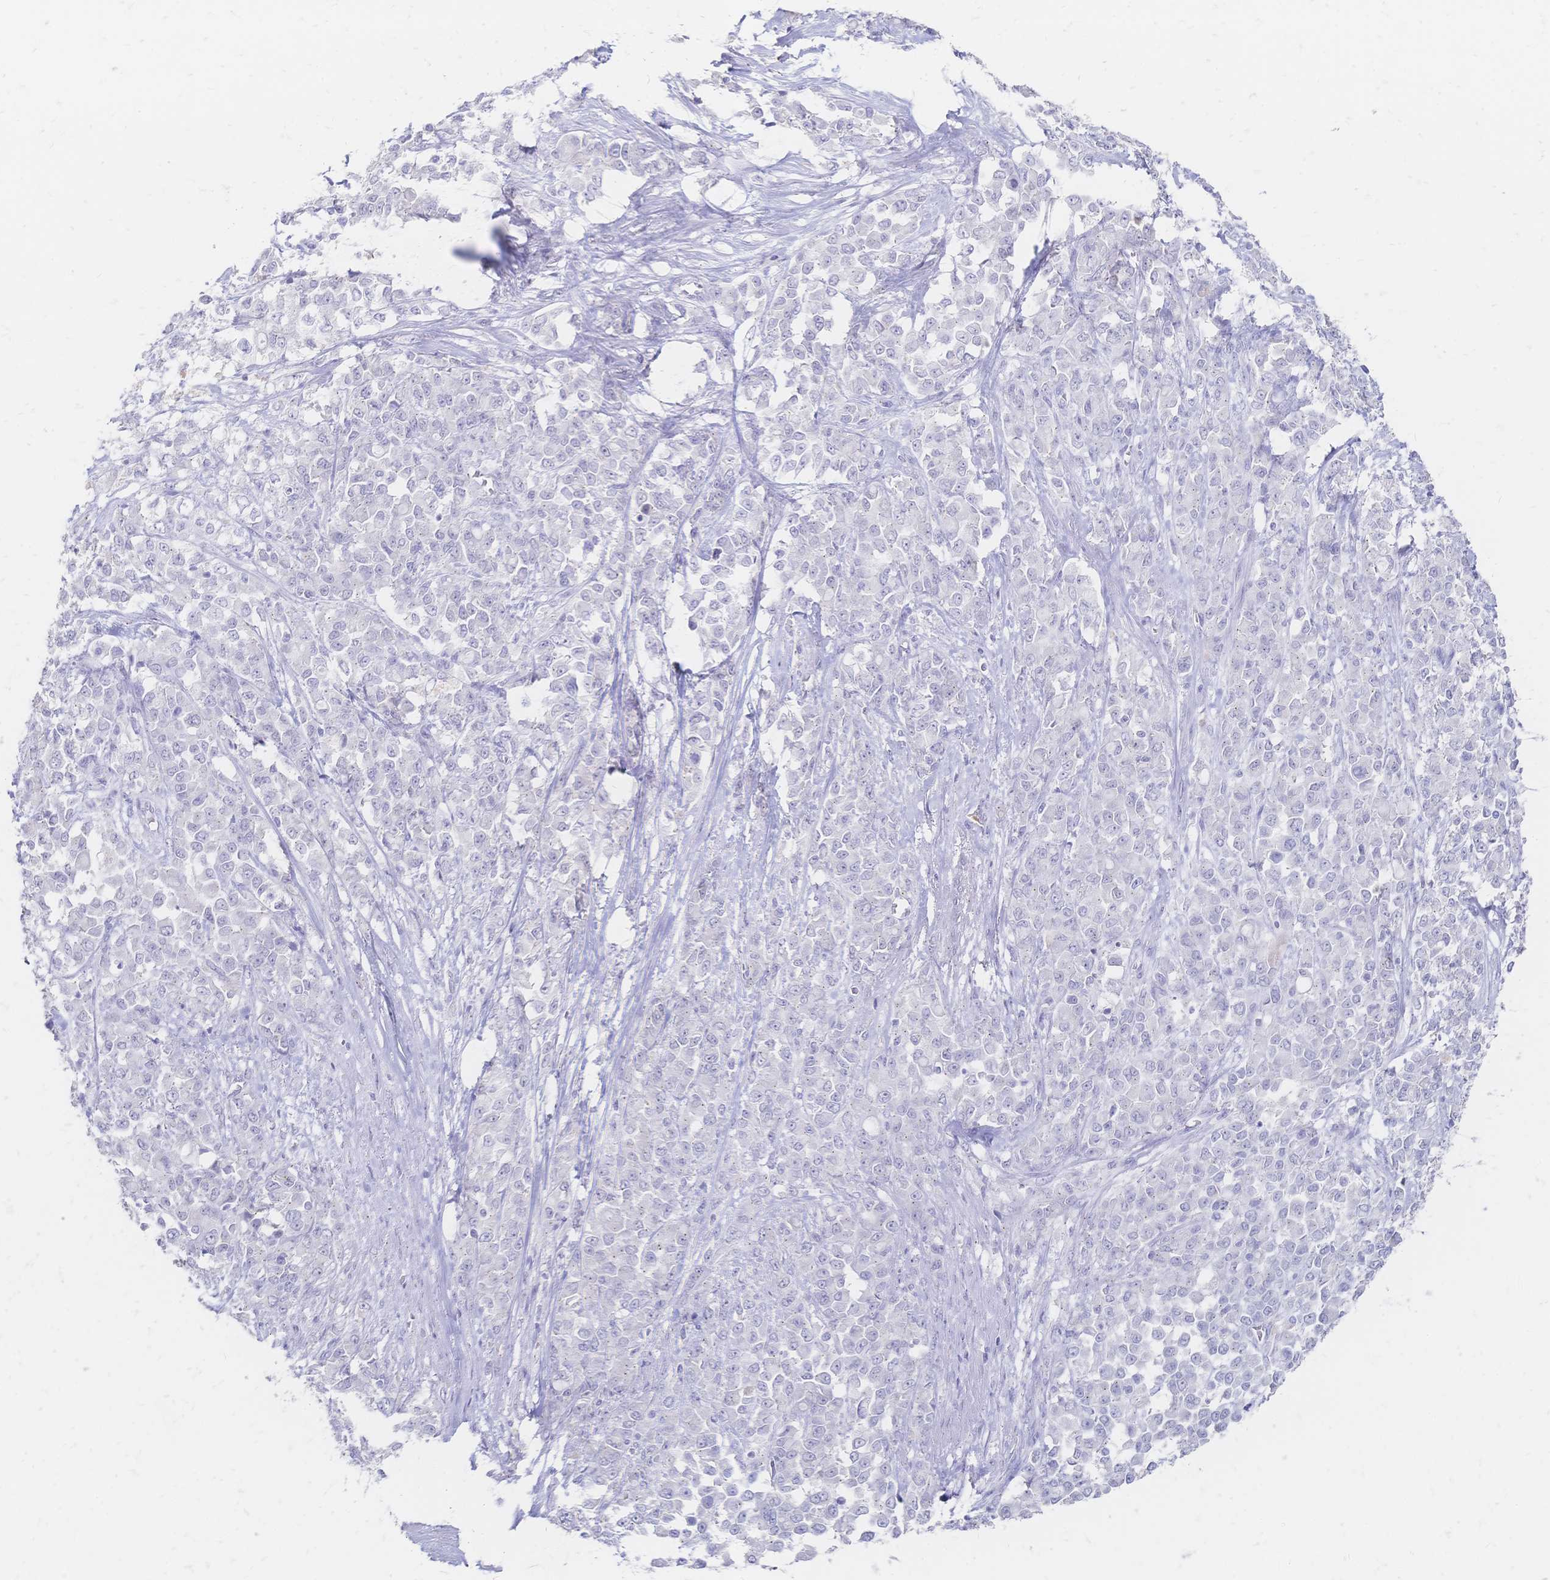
{"staining": {"intensity": "negative", "quantity": "none", "location": "none"}, "tissue": "stomach cancer", "cell_type": "Tumor cells", "image_type": "cancer", "snomed": [{"axis": "morphology", "description": "Adenocarcinoma, NOS"}, {"axis": "topography", "description": "Stomach"}], "caption": "The image displays no staining of tumor cells in stomach cancer (adenocarcinoma).", "gene": "PSORS1C2", "patient": {"sex": "female", "age": 76}}